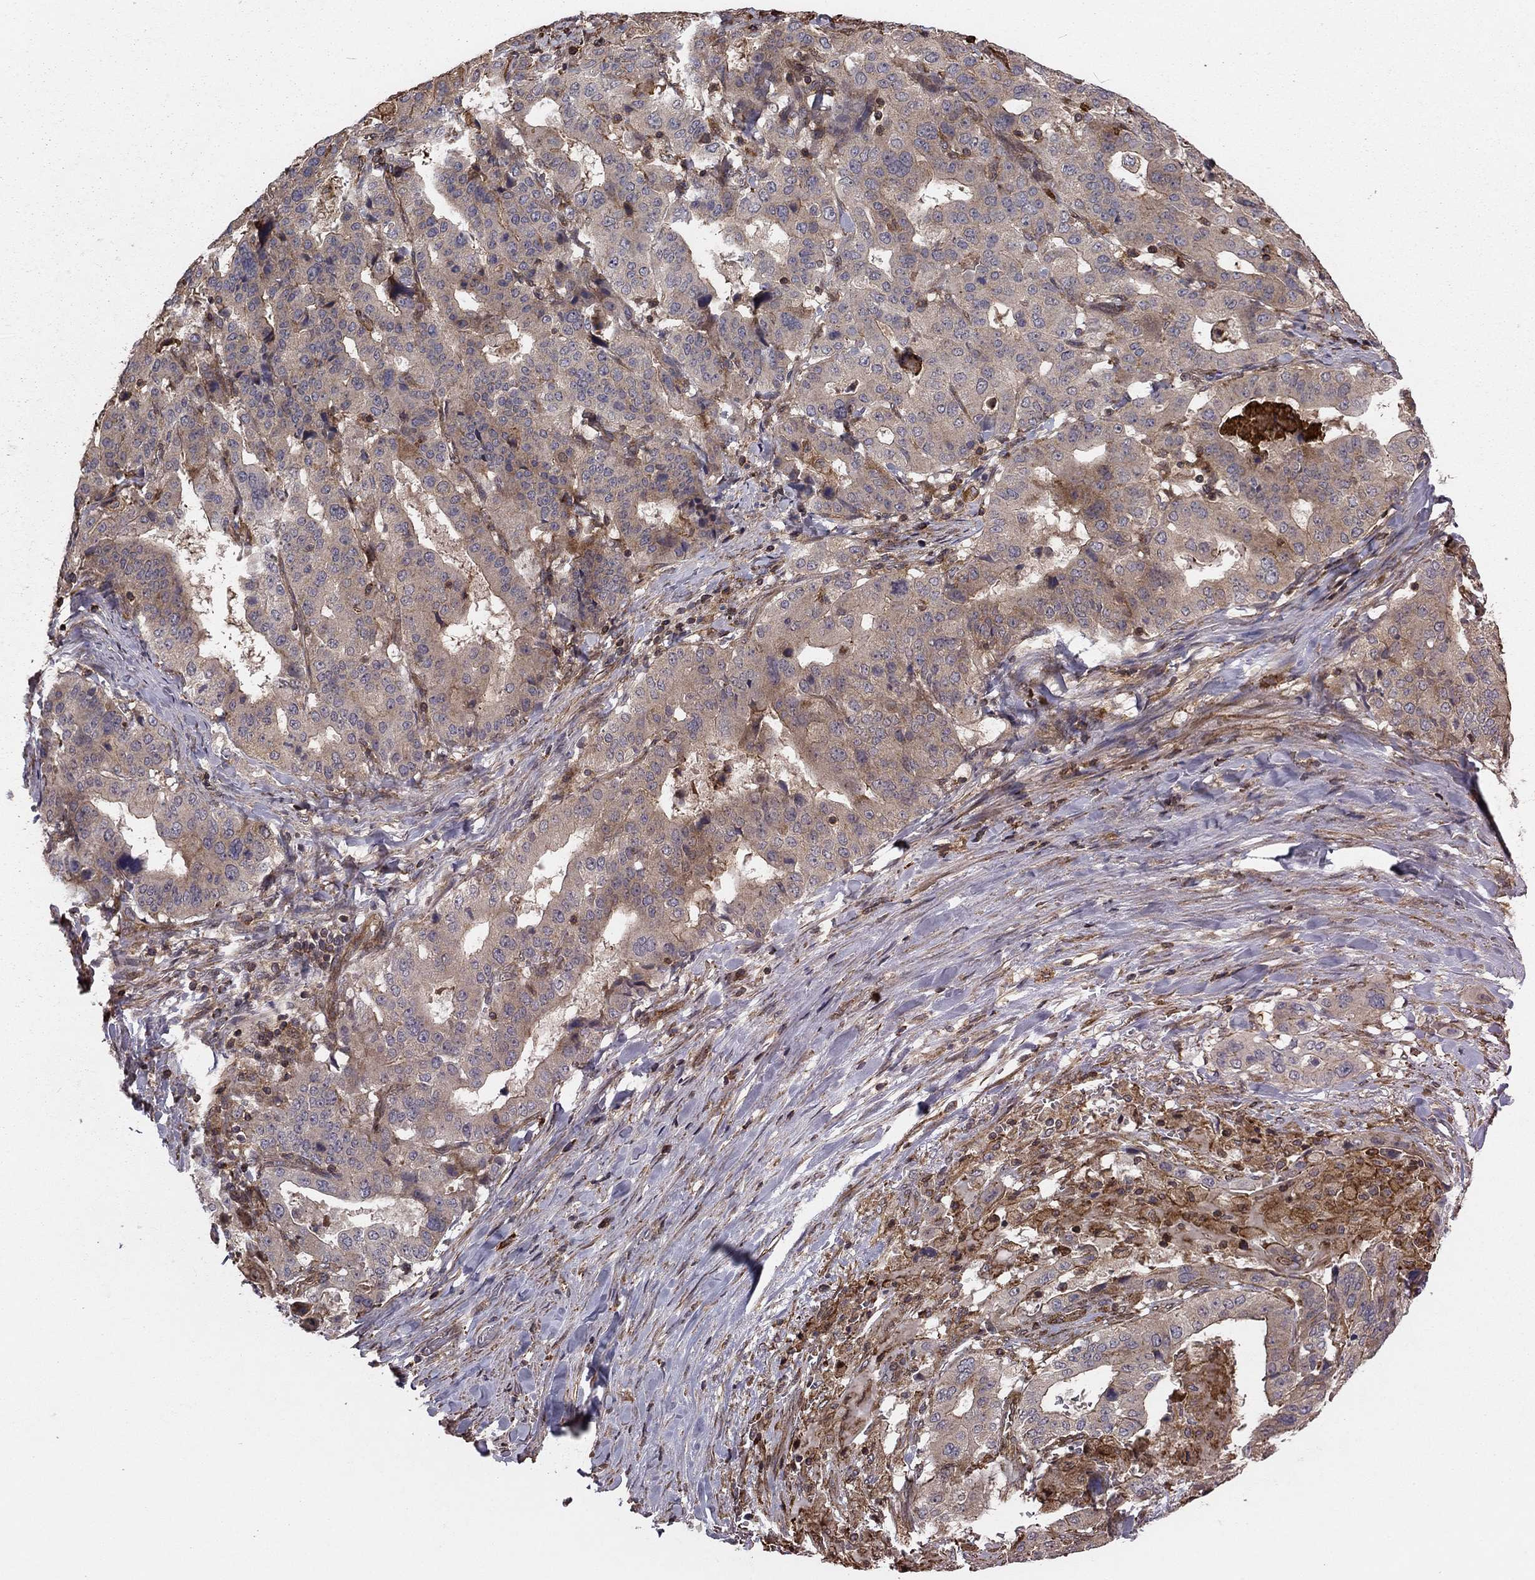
{"staining": {"intensity": "negative", "quantity": "none", "location": "none"}, "tissue": "stomach cancer", "cell_type": "Tumor cells", "image_type": "cancer", "snomed": [{"axis": "morphology", "description": "Adenocarcinoma, NOS"}, {"axis": "topography", "description": "Stomach"}], "caption": "DAB immunohistochemical staining of stomach cancer (adenocarcinoma) exhibits no significant staining in tumor cells. (IHC, brightfield microscopy, high magnification).", "gene": "HABP4", "patient": {"sex": "male", "age": 48}}